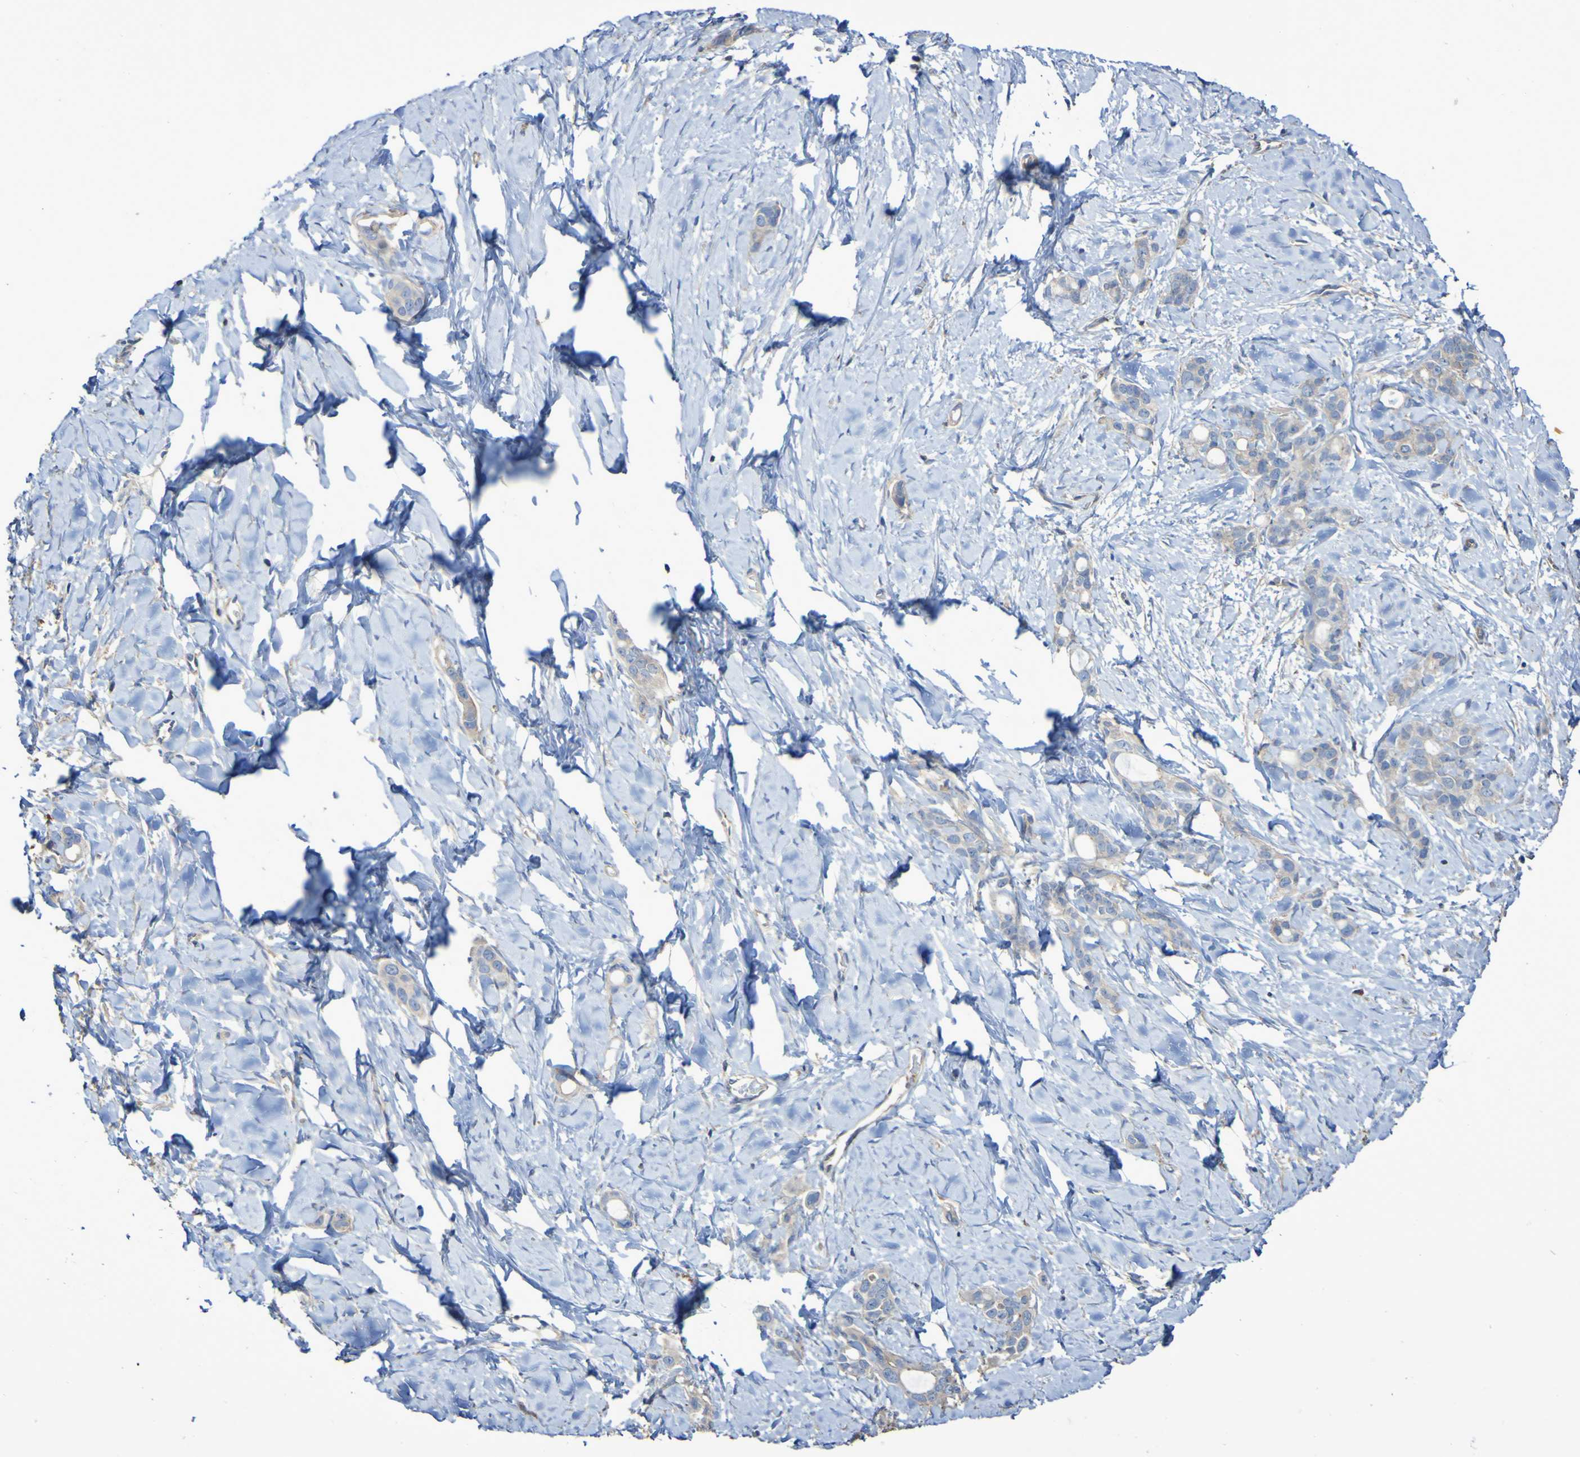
{"staining": {"intensity": "weak", "quantity": "<25%", "location": "cytoplasmic/membranous"}, "tissue": "stomach cancer", "cell_type": "Tumor cells", "image_type": "cancer", "snomed": [{"axis": "morphology", "description": "Adenocarcinoma, NOS"}, {"axis": "topography", "description": "Stomach"}], "caption": "IHC photomicrograph of neoplastic tissue: adenocarcinoma (stomach) stained with DAB (3,3'-diaminobenzidine) exhibits no significant protein staining in tumor cells. The staining was performed using DAB to visualize the protein expression in brown, while the nuclei were stained in blue with hematoxylin (Magnification: 20x).", "gene": "SYNJ1", "patient": {"sex": "female", "age": 75}}